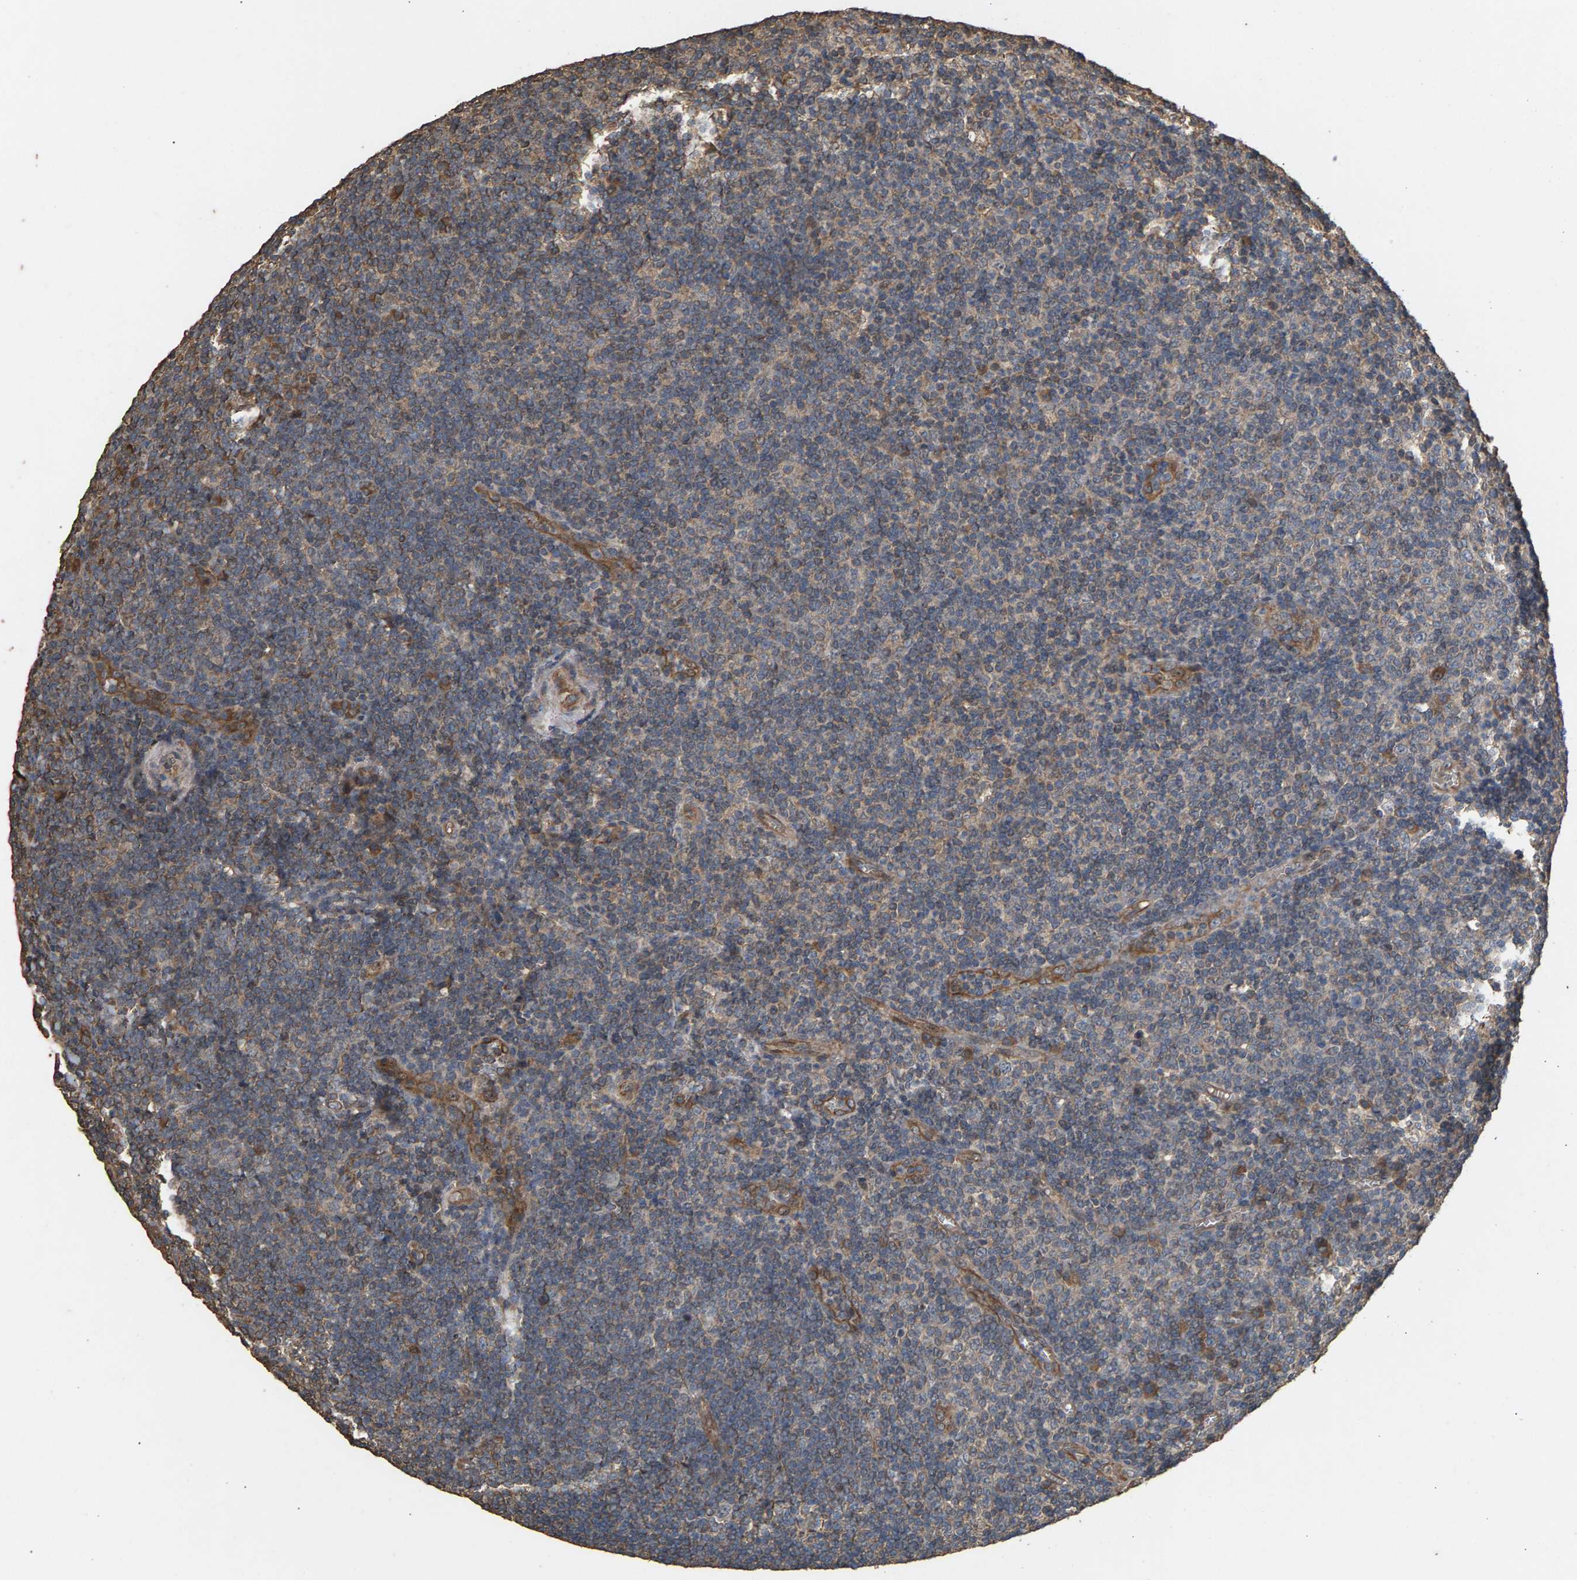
{"staining": {"intensity": "weak", "quantity": "<25%", "location": "cytoplasmic/membranous"}, "tissue": "tonsil", "cell_type": "Germinal center cells", "image_type": "normal", "snomed": [{"axis": "morphology", "description": "Normal tissue, NOS"}, {"axis": "topography", "description": "Tonsil"}], "caption": "Human tonsil stained for a protein using immunohistochemistry (IHC) reveals no expression in germinal center cells.", "gene": "HTRA3", "patient": {"sex": "male", "age": 37}}